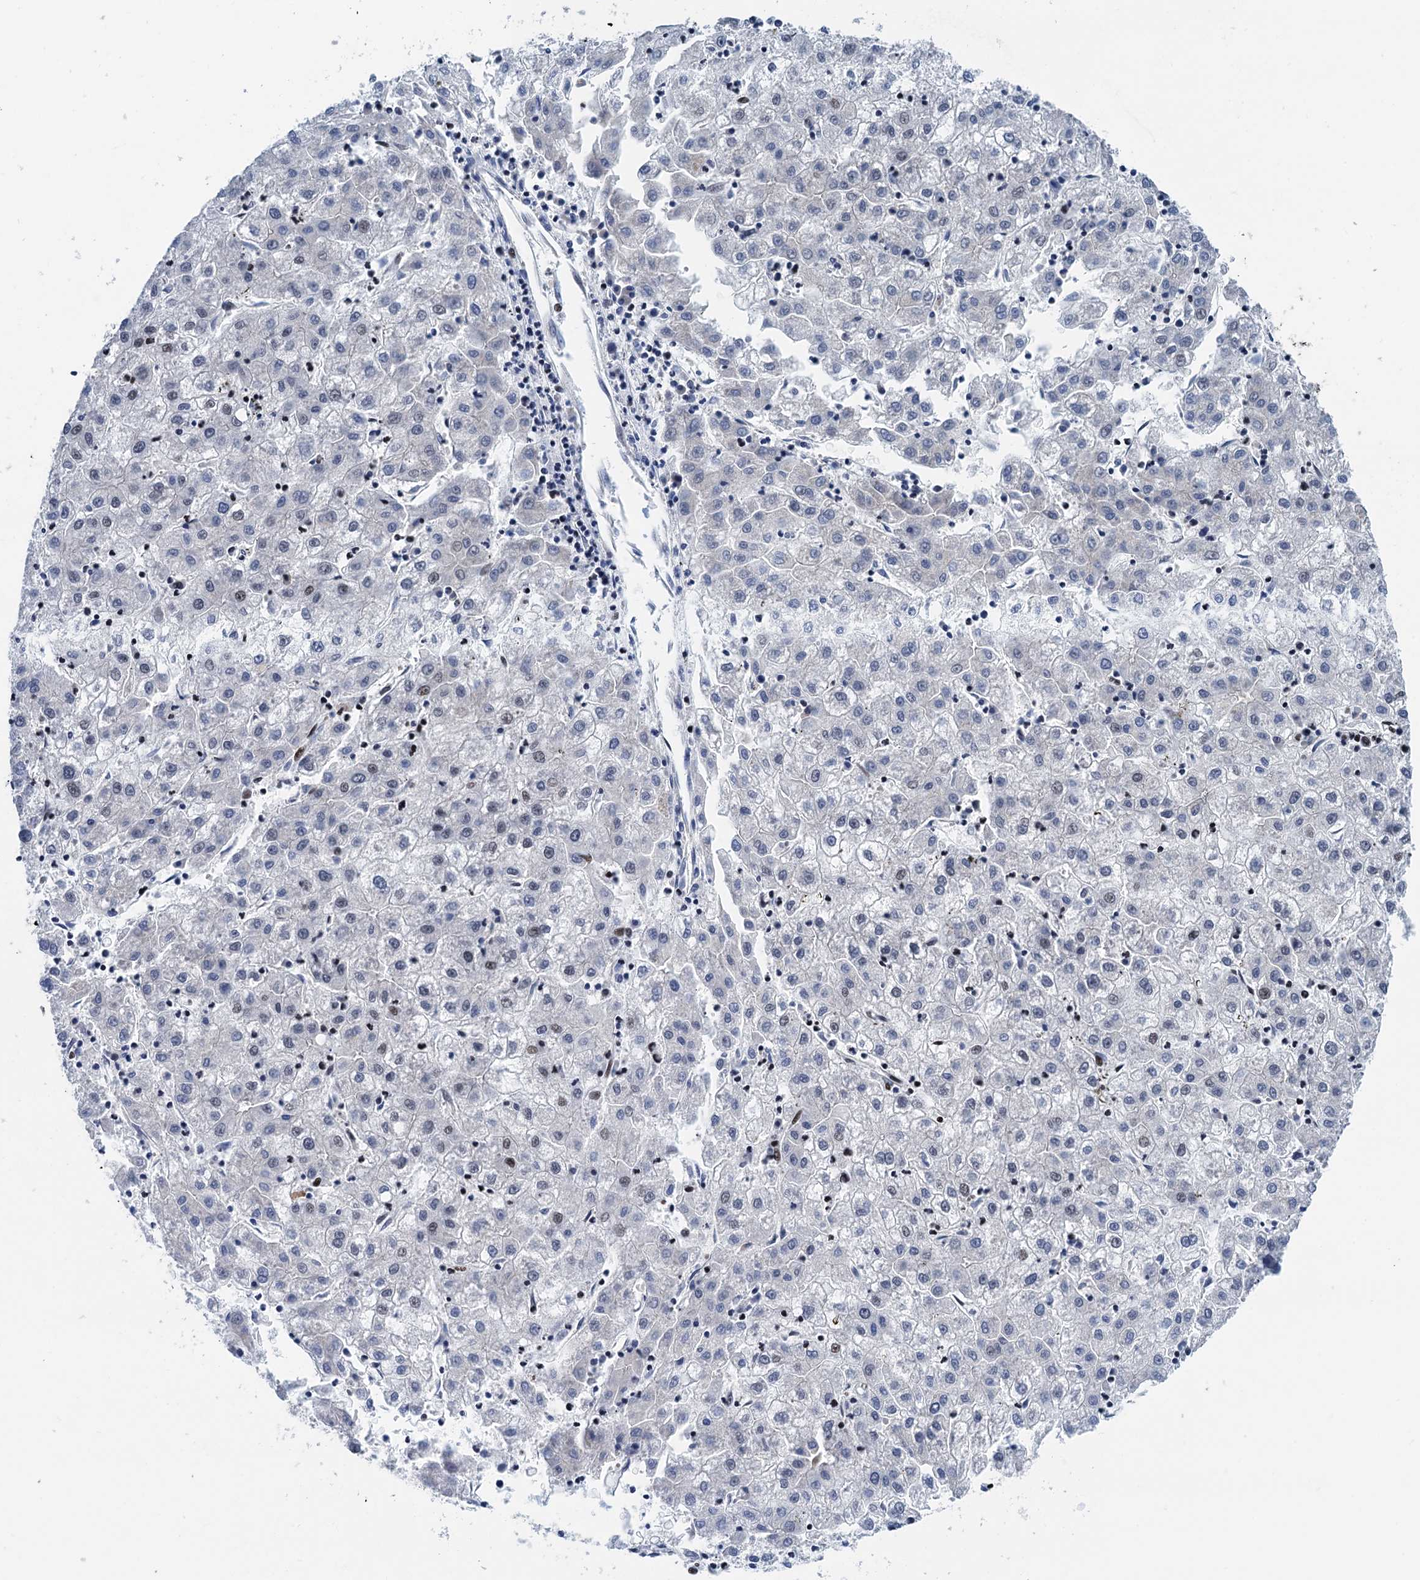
{"staining": {"intensity": "negative", "quantity": "none", "location": "none"}, "tissue": "liver cancer", "cell_type": "Tumor cells", "image_type": "cancer", "snomed": [{"axis": "morphology", "description": "Carcinoma, Hepatocellular, NOS"}, {"axis": "topography", "description": "Liver"}], "caption": "A photomicrograph of human hepatocellular carcinoma (liver) is negative for staining in tumor cells.", "gene": "PPP4R1", "patient": {"sex": "male", "age": 72}}